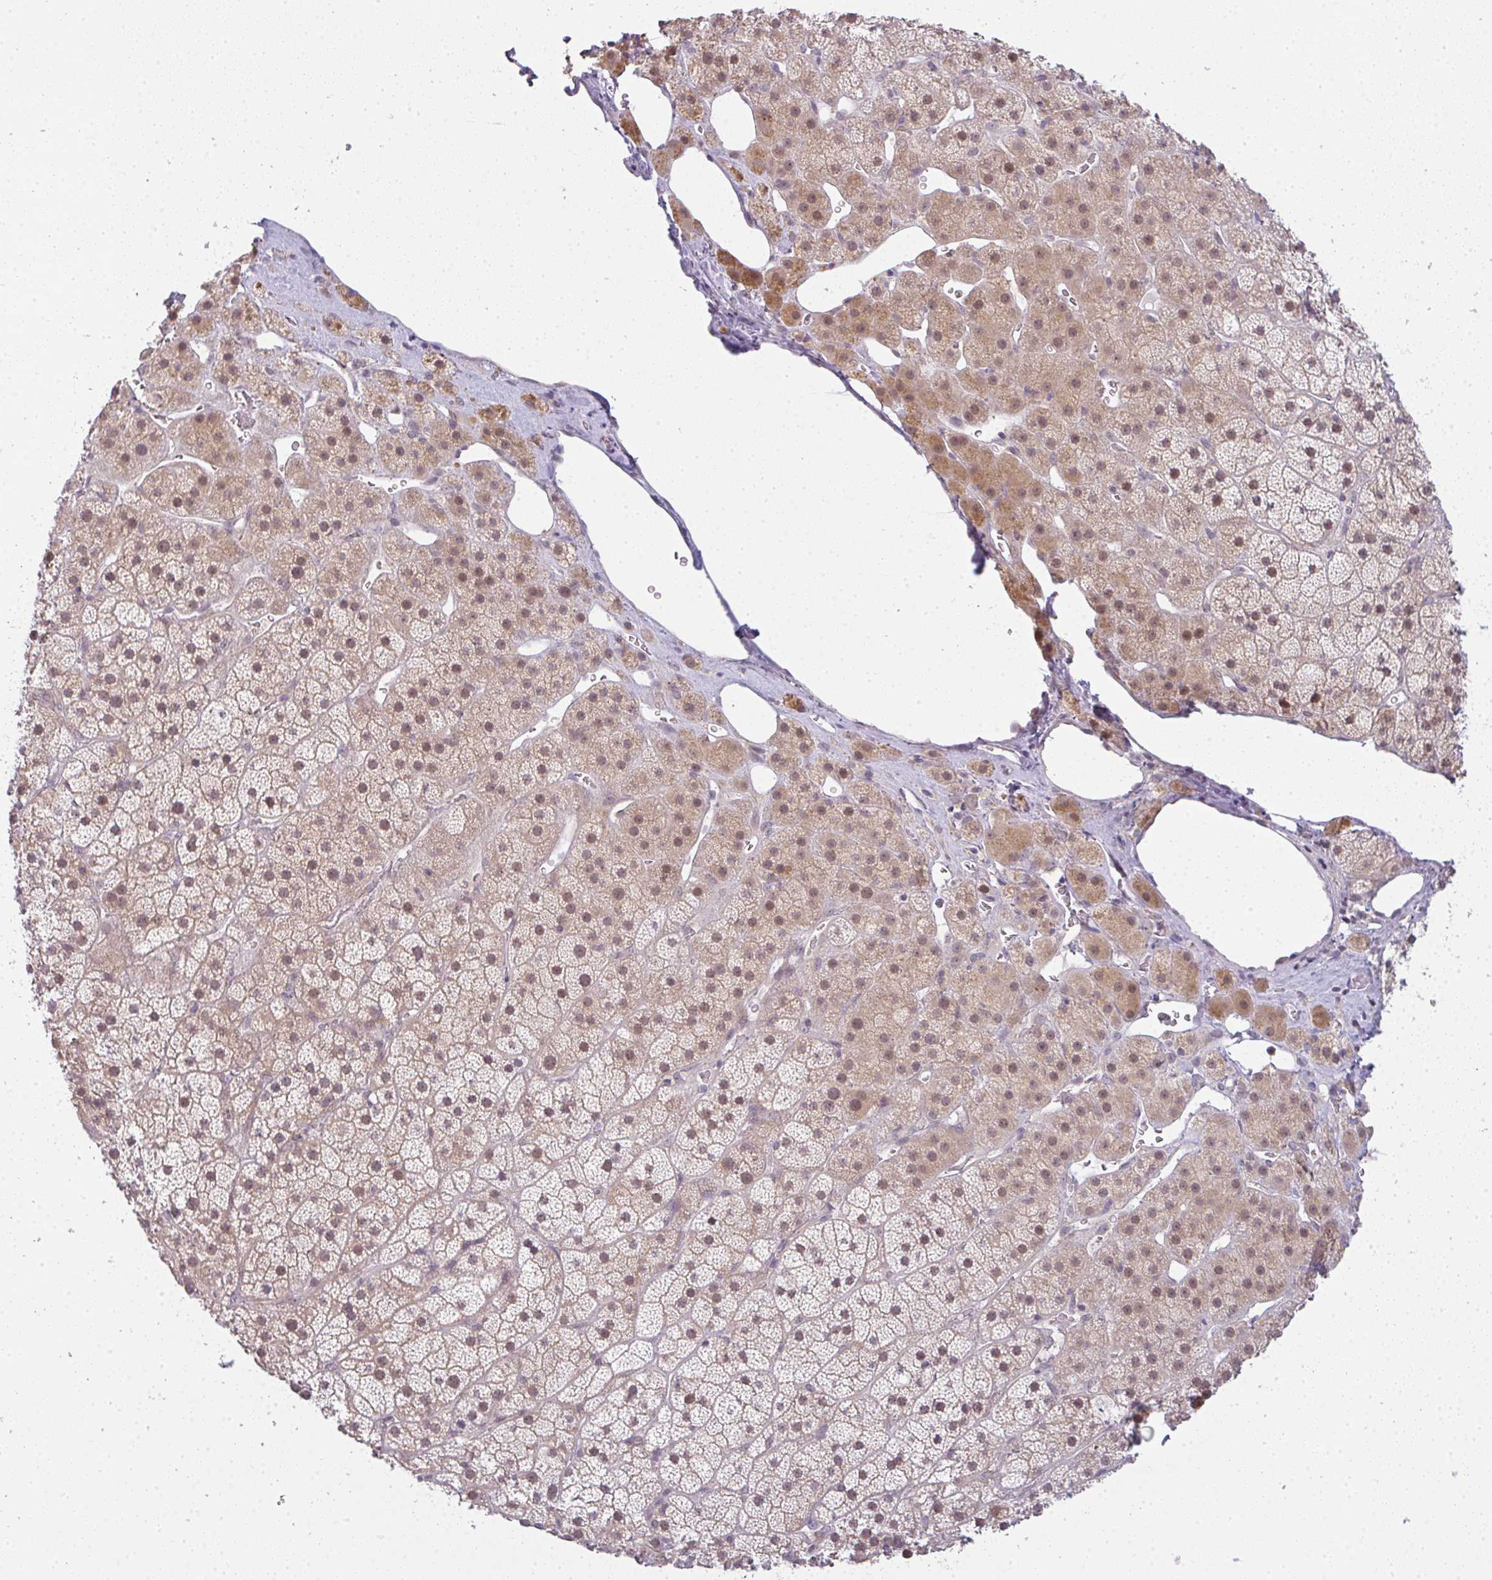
{"staining": {"intensity": "weak", "quantity": "25%-75%", "location": "cytoplasmic/membranous,nuclear"}, "tissue": "adrenal gland", "cell_type": "Glandular cells", "image_type": "normal", "snomed": [{"axis": "morphology", "description": "Normal tissue, NOS"}, {"axis": "topography", "description": "Adrenal gland"}], "caption": "Immunohistochemistry (IHC) histopathology image of unremarkable adrenal gland stained for a protein (brown), which demonstrates low levels of weak cytoplasmic/membranous,nuclear positivity in about 25%-75% of glandular cells.", "gene": "CSE1L", "patient": {"sex": "male", "age": 57}}